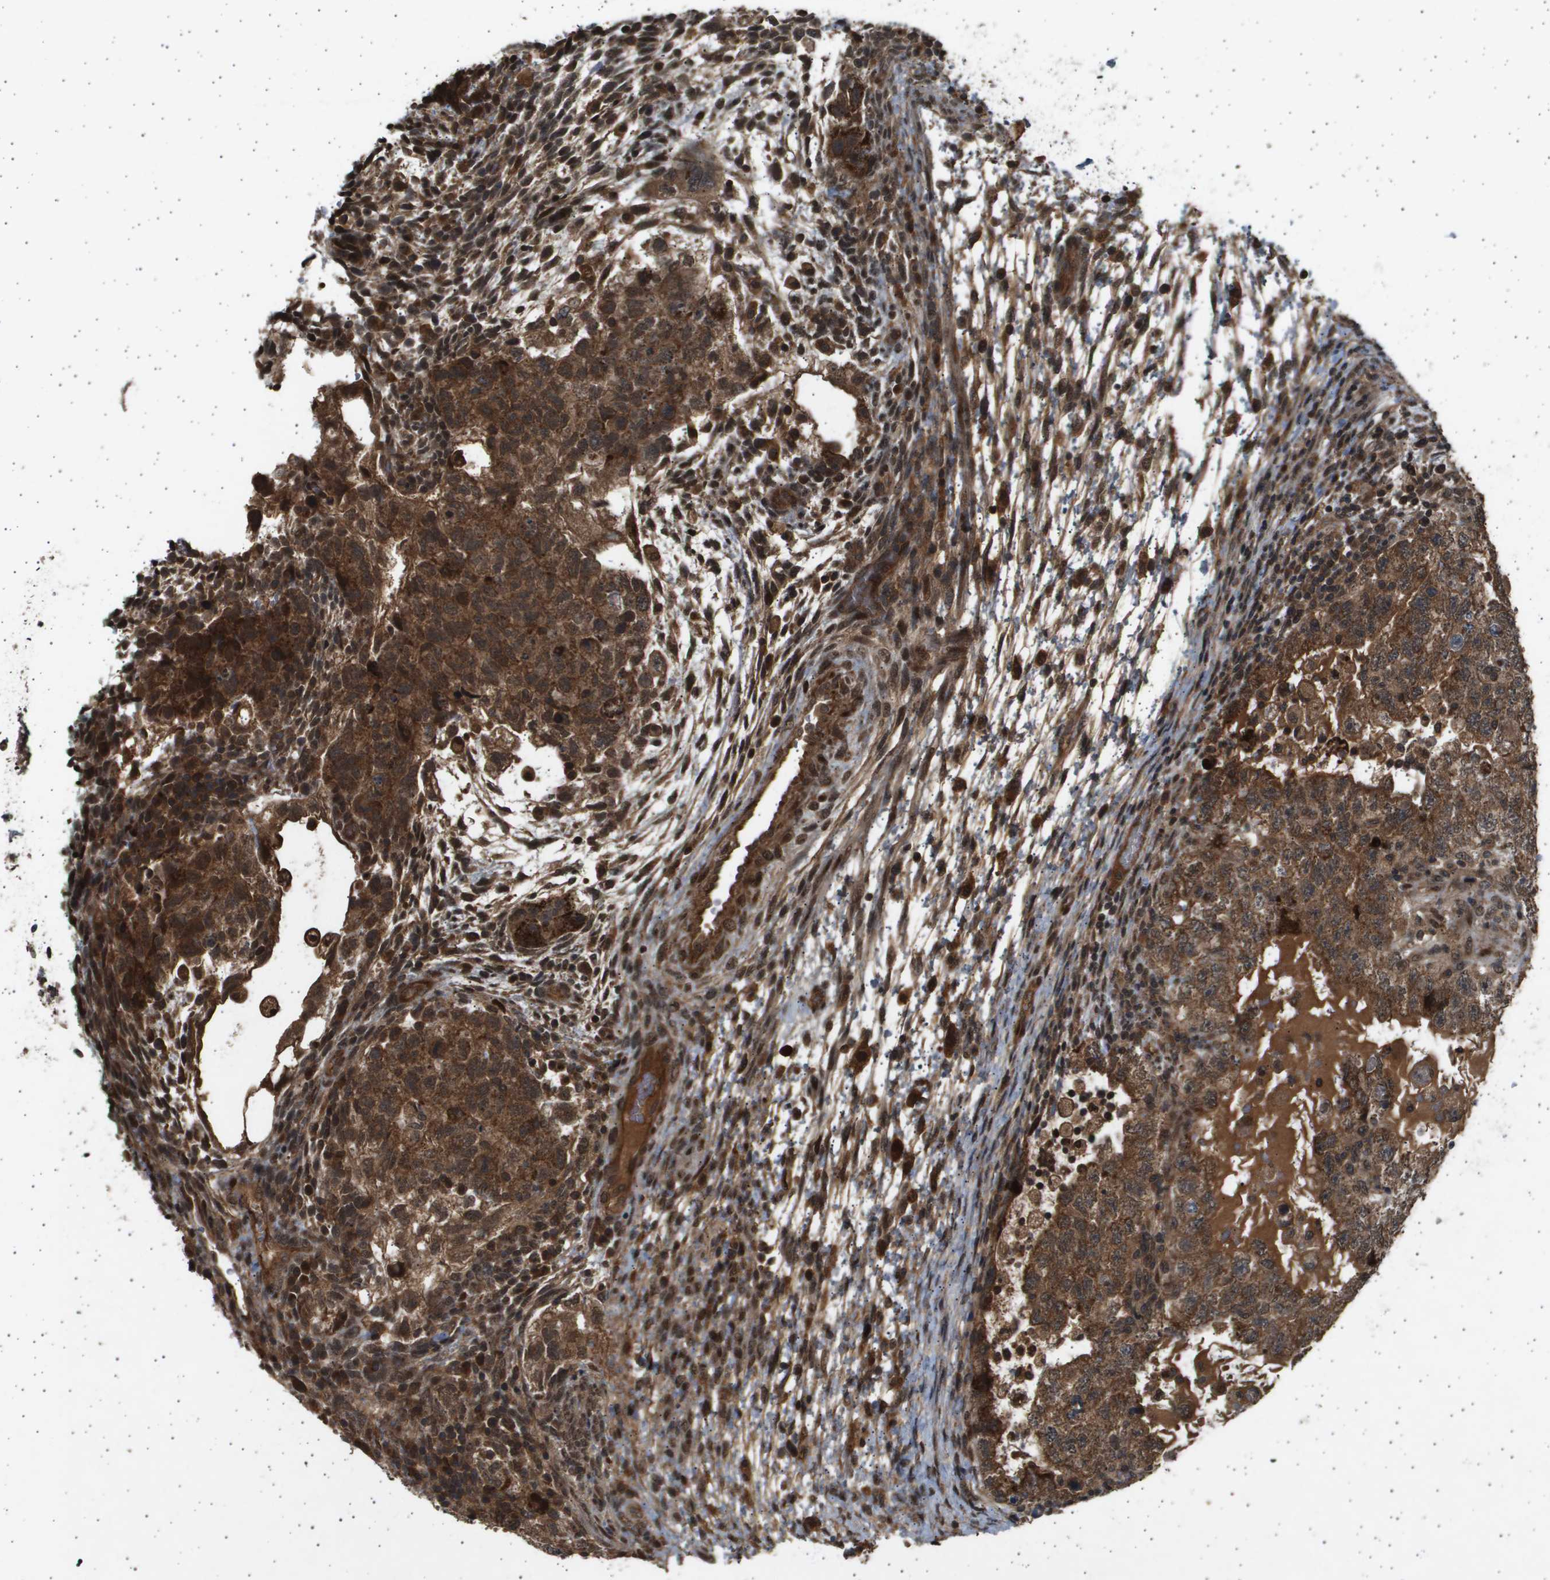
{"staining": {"intensity": "moderate", "quantity": ">75%", "location": "cytoplasmic/membranous,nuclear"}, "tissue": "testis cancer", "cell_type": "Tumor cells", "image_type": "cancer", "snomed": [{"axis": "morphology", "description": "Carcinoma, Embryonal, NOS"}, {"axis": "topography", "description": "Testis"}], "caption": "High-power microscopy captured an immunohistochemistry (IHC) photomicrograph of embryonal carcinoma (testis), revealing moderate cytoplasmic/membranous and nuclear staining in about >75% of tumor cells. (DAB IHC with brightfield microscopy, high magnification).", "gene": "TNRC6A", "patient": {"sex": "male", "age": 36}}